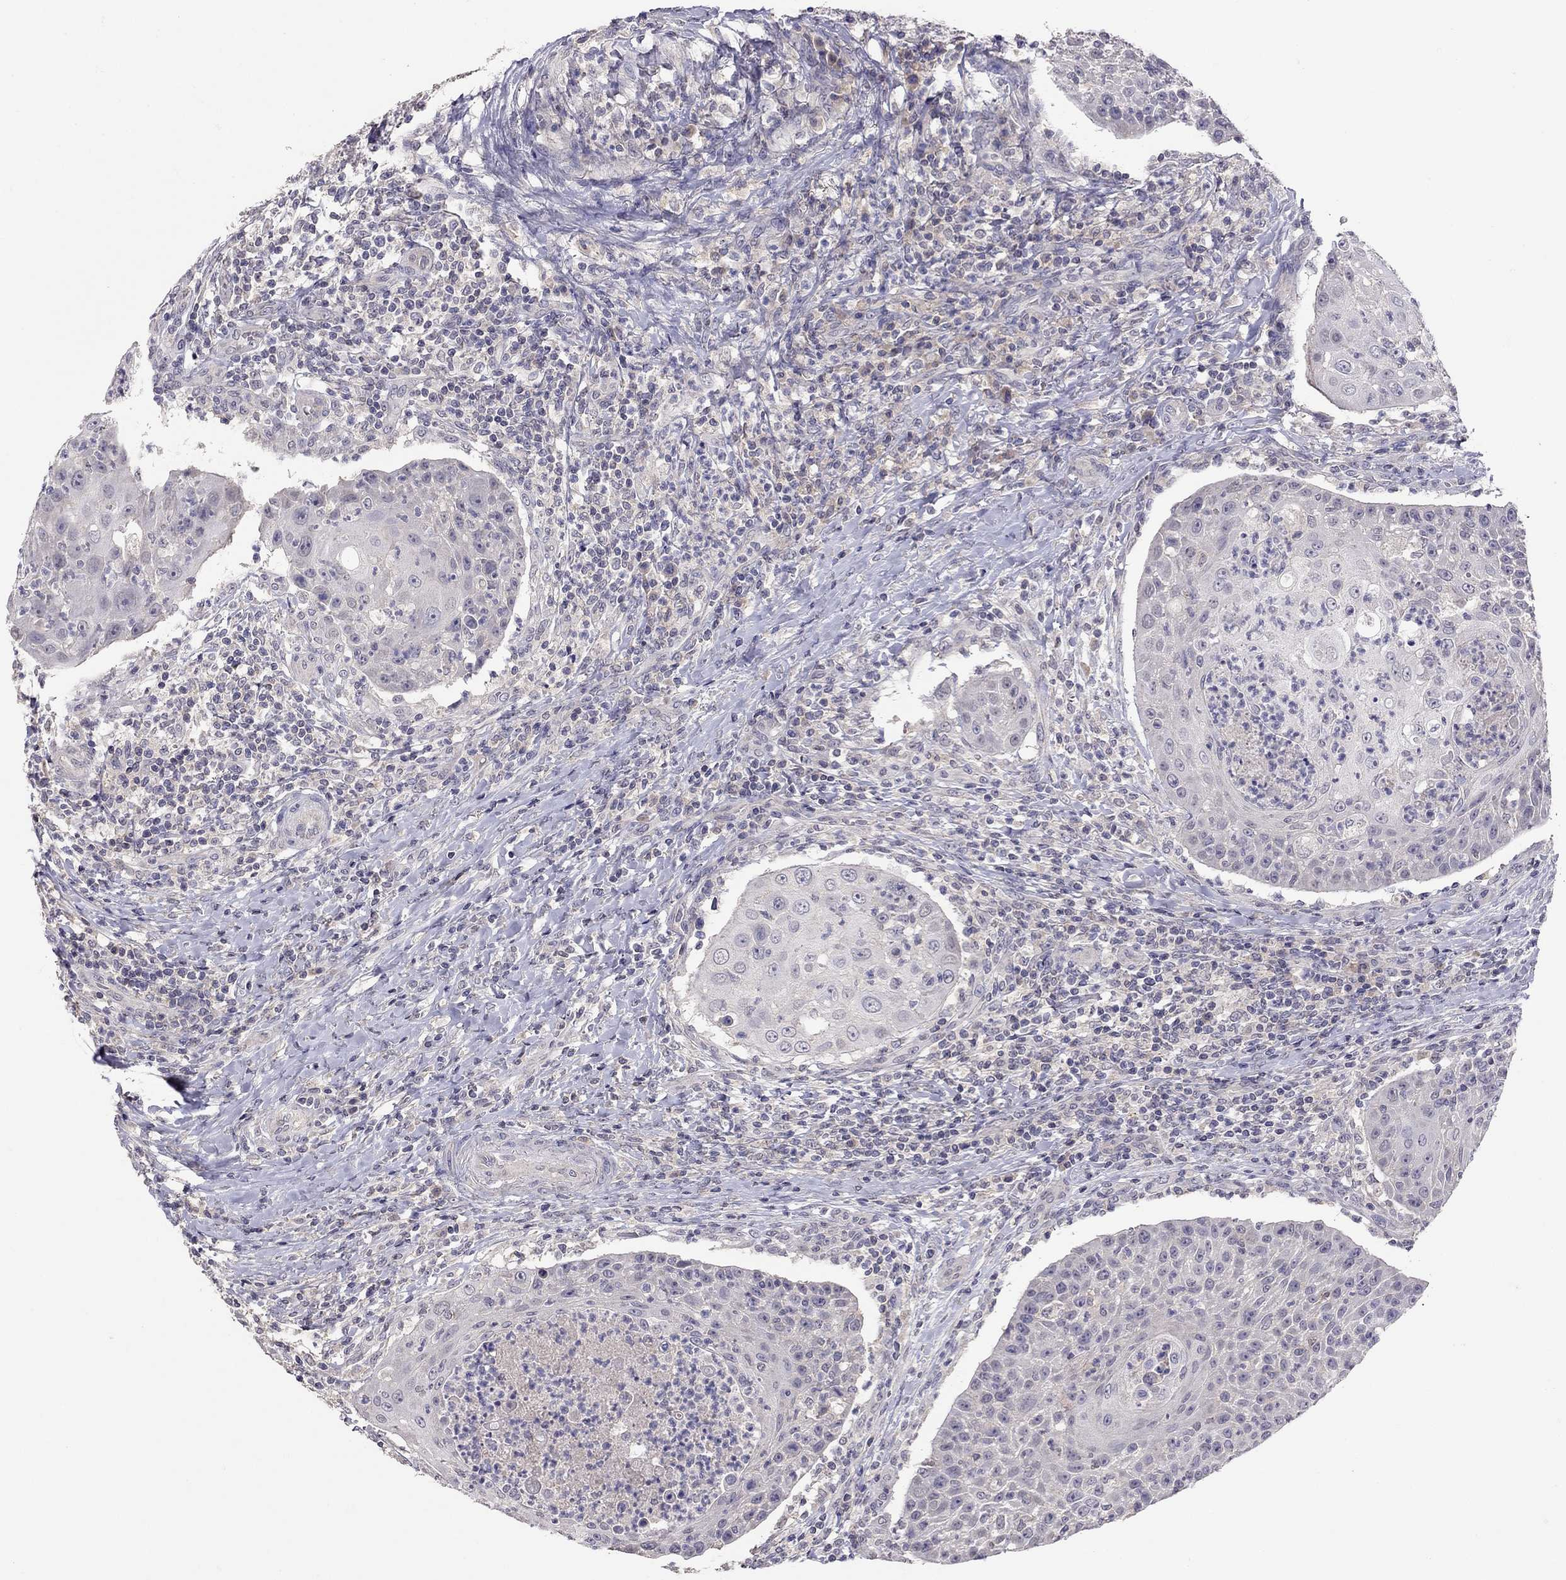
{"staining": {"intensity": "negative", "quantity": "none", "location": "none"}, "tissue": "head and neck cancer", "cell_type": "Tumor cells", "image_type": "cancer", "snomed": [{"axis": "morphology", "description": "Squamous cell carcinoma, NOS"}, {"axis": "topography", "description": "Head-Neck"}], "caption": "The histopathology image reveals no significant staining in tumor cells of head and neck squamous cell carcinoma.", "gene": "RTP5", "patient": {"sex": "male", "age": 69}}